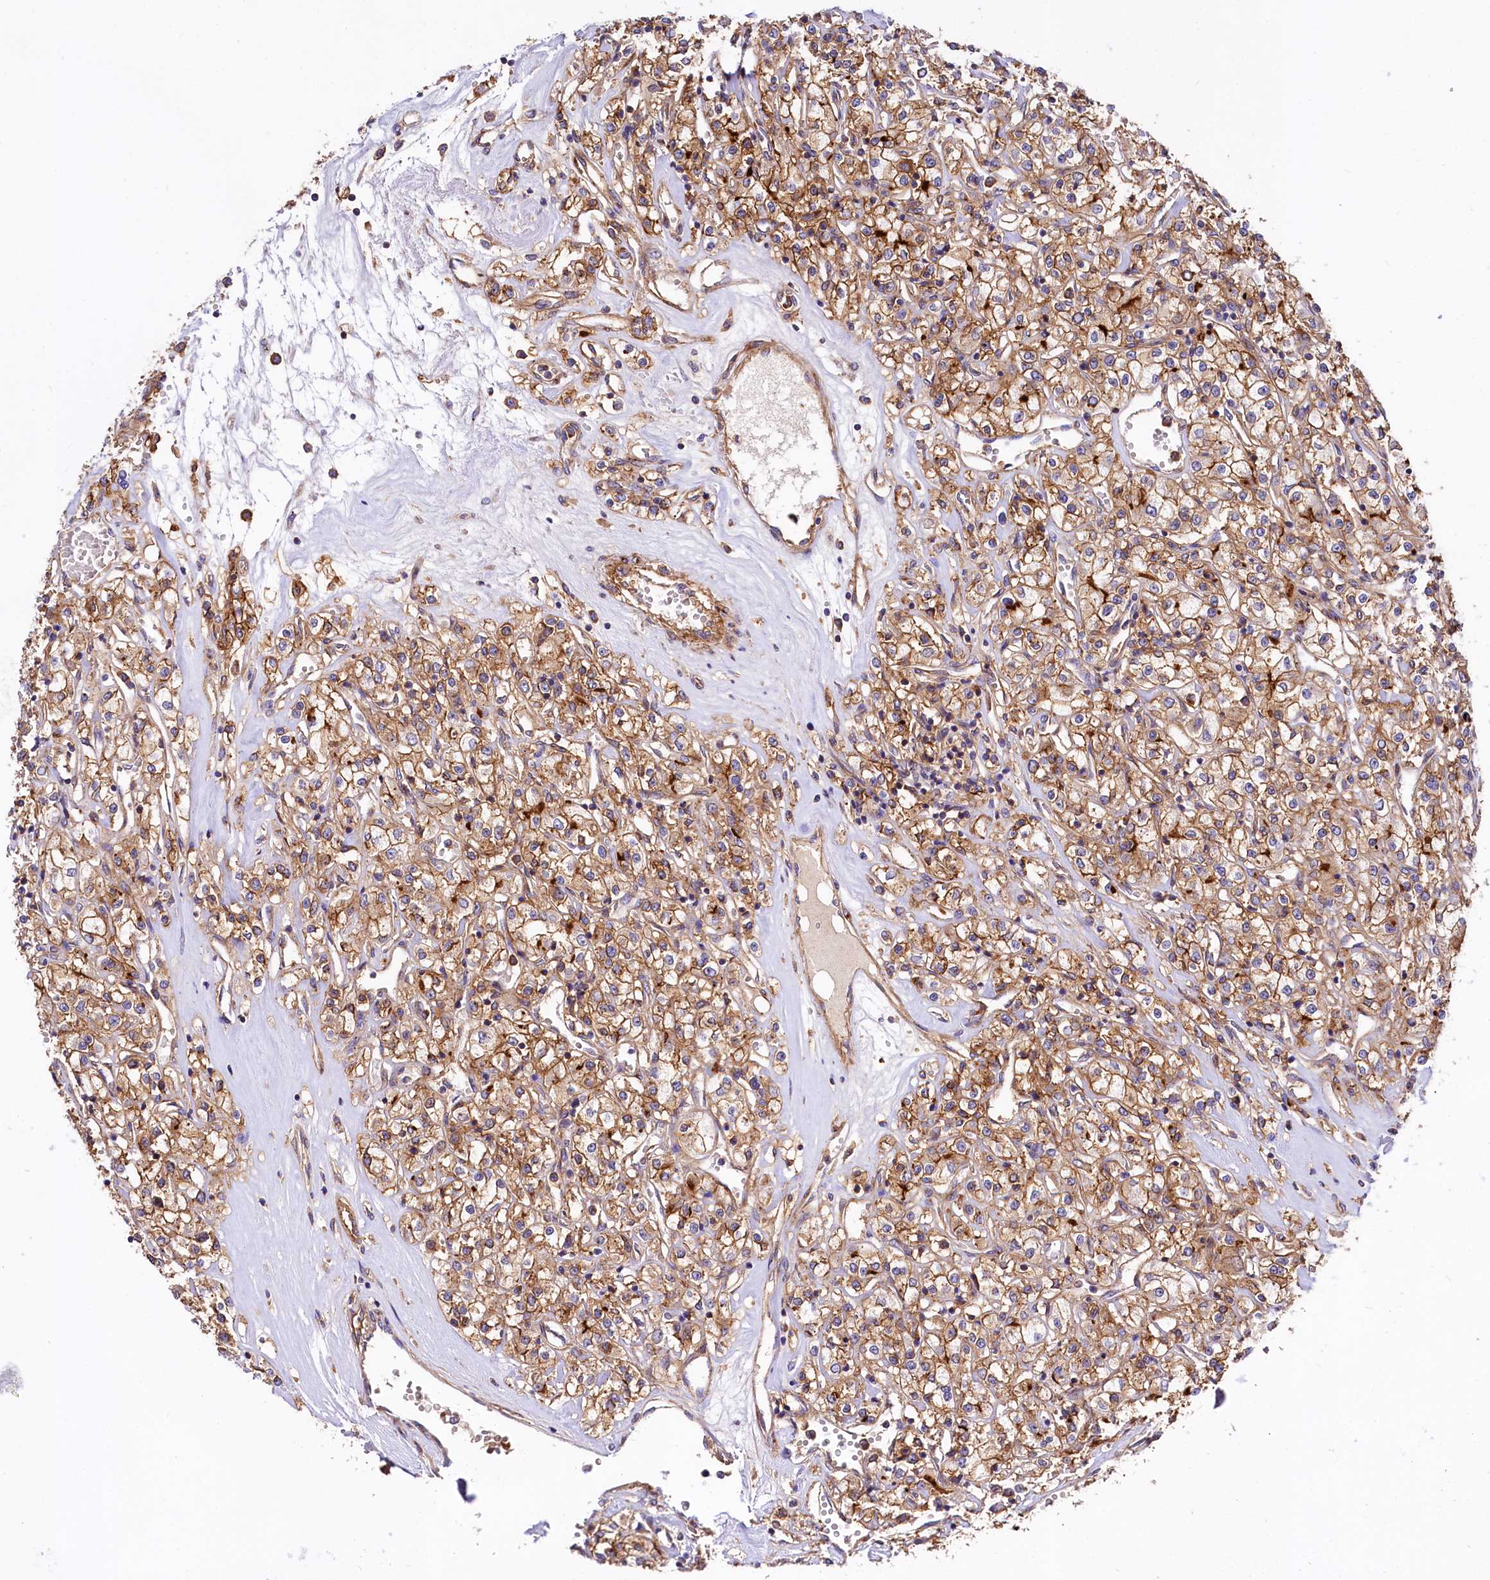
{"staining": {"intensity": "moderate", "quantity": ">75%", "location": "cytoplasmic/membranous"}, "tissue": "renal cancer", "cell_type": "Tumor cells", "image_type": "cancer", "snomed": [{"axis": "morphology", "description": "Adenocarcinoma, NOS"}, {"axis": "topography", "description": "Kidney"}], "caption": "The image displays staining of renal adenocarcinoma, revealing moderate cytoplasmic/membranous protein expression (brown color) within tumor cells.", "gene": "ANO6", "patient": {"sex": "female", "age": 59}}